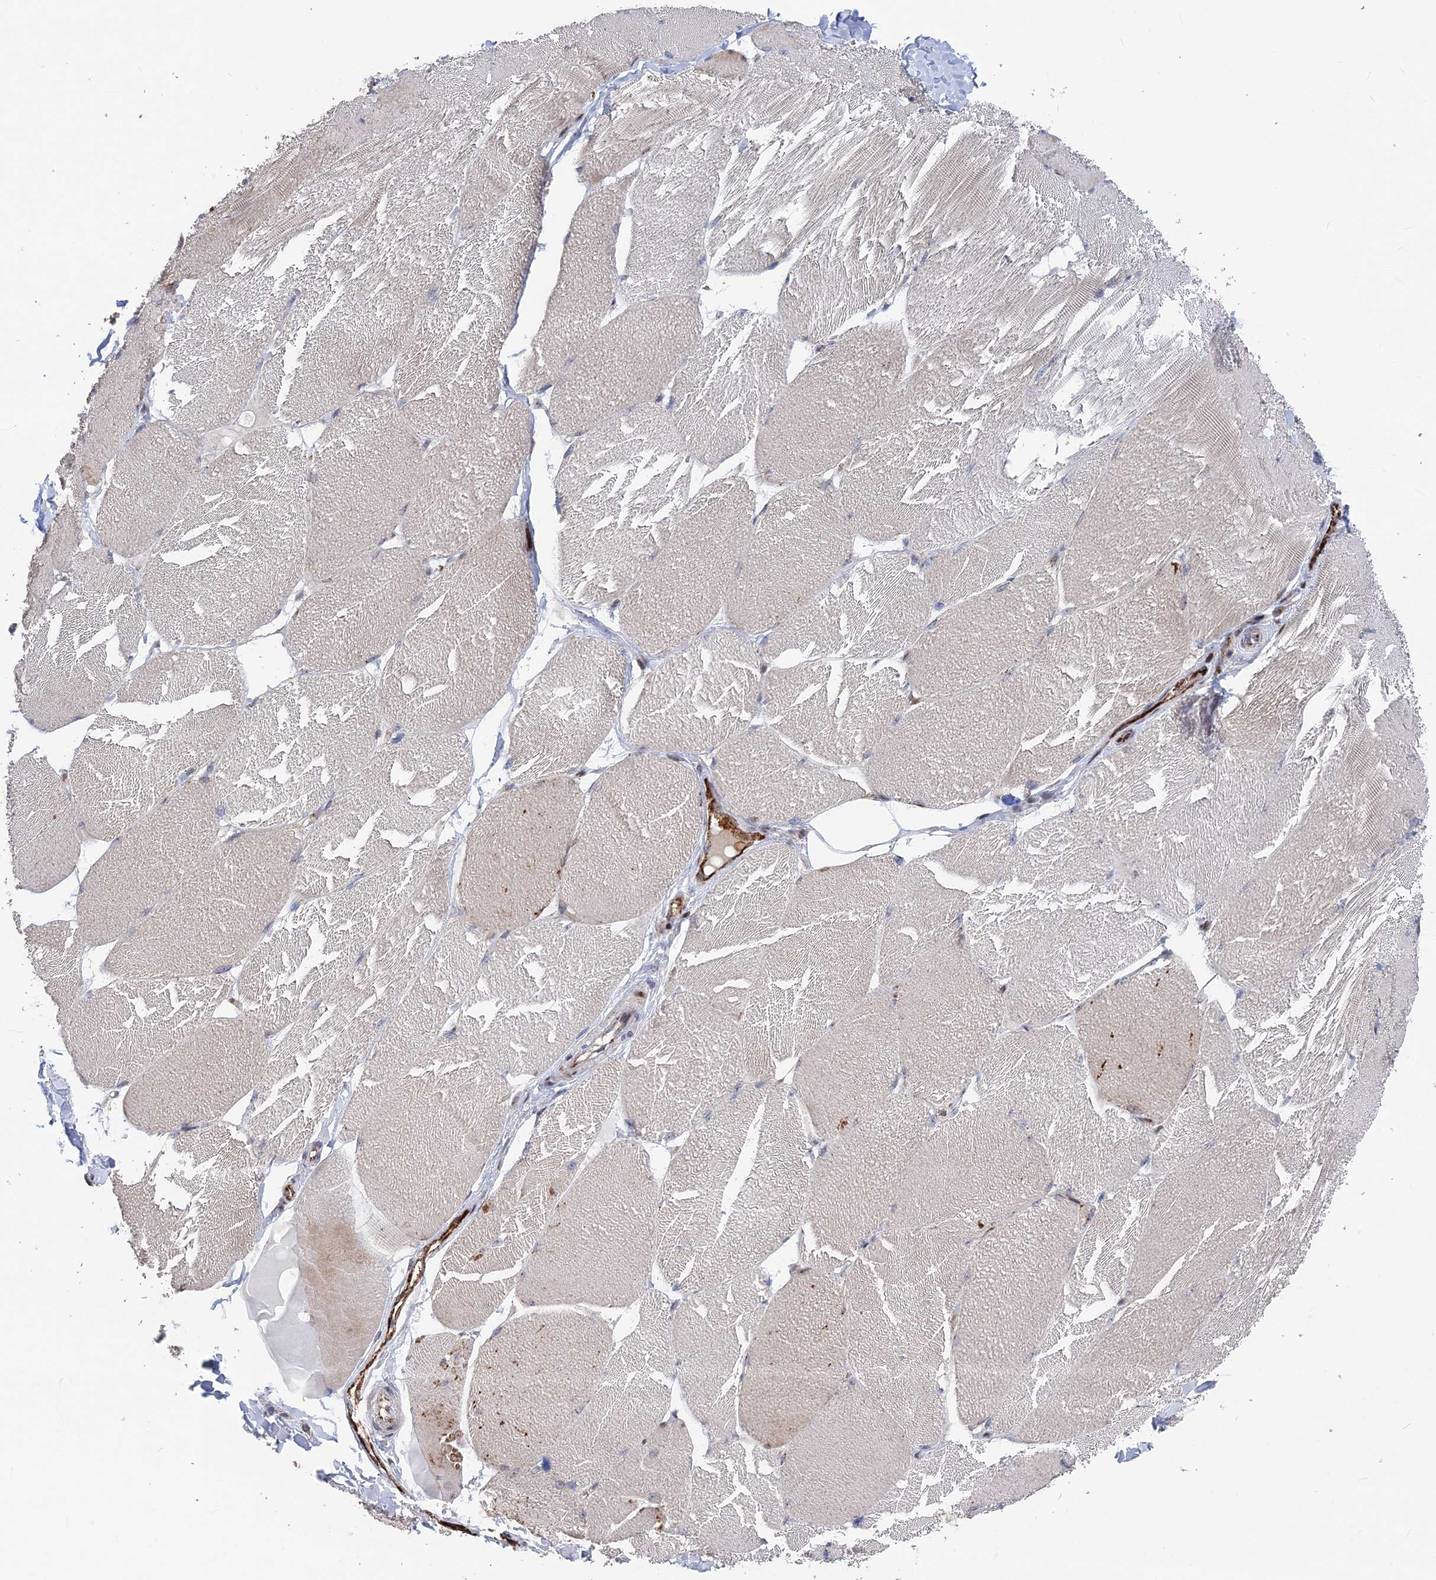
{"staining": {"intensity": "moderate", "quantity": "<25%", "location": "cytoplasmic/membranous"}, "tissue": "skeletal muscle", "cell_type": "Myocytes", "image_type": "normal", "snomed": [{"axis": "morphology", "description": "Normal tissue, NOS"}, {"axis": "topography", "description": "Skin"}, {"axis": "topography", "description": "Skeletal muscle"}], "caption": "Skeletal muscle stained with IHC demonstrates moderate cytoplasmic/membranous positivity in about <25% of myocytes.", "gene": "SH3D21", "patient": {"sex": "male", "age": 83}}